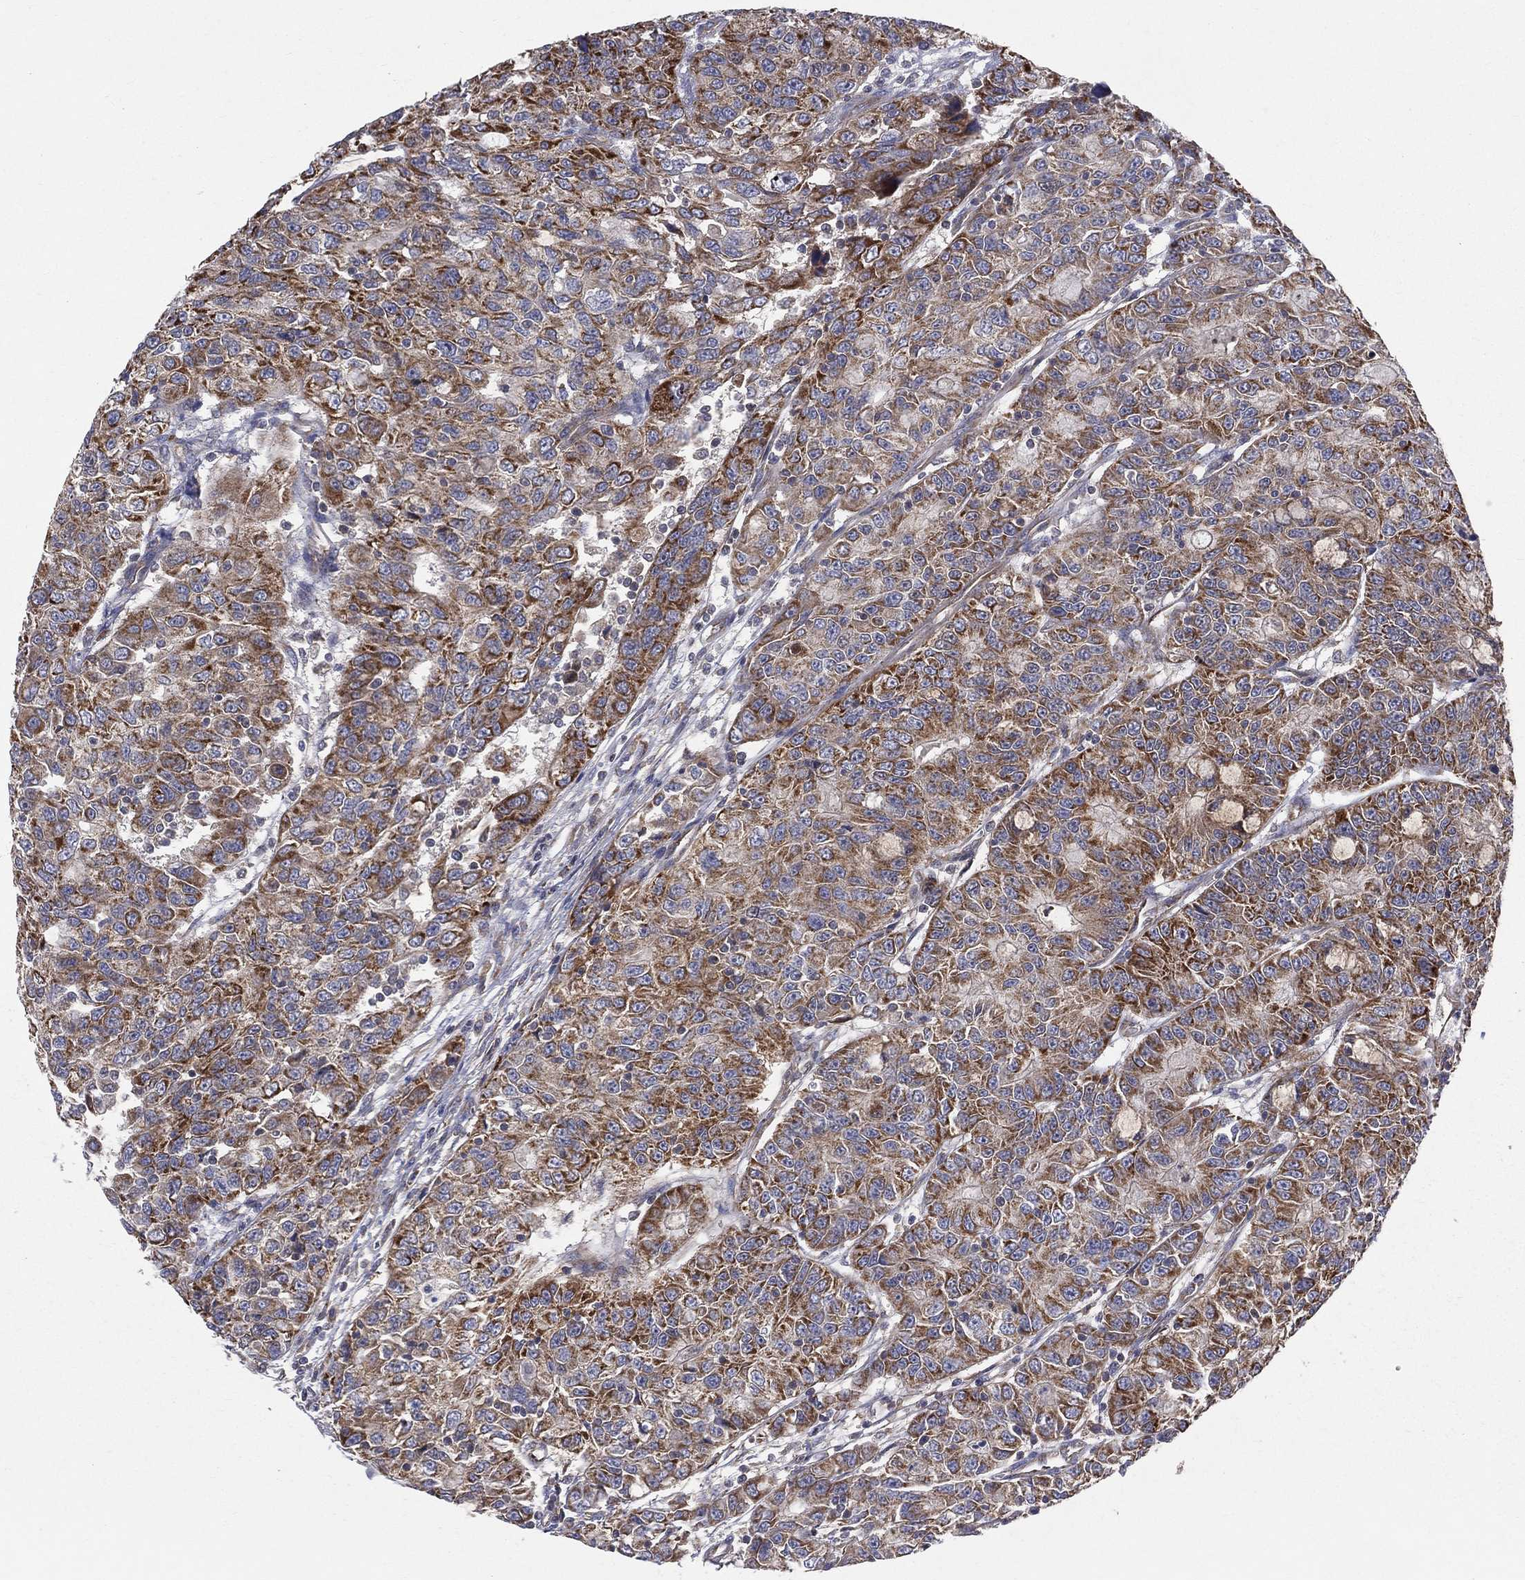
{"staining": {"intensity": "strong", "quantity": ">75%", "location": "cytoplasmic/membranous"}, "tissue": "urothelial cancer", "cell_type": "Tumor cells", "image_type": "cancer", "snomed": [{"axis": "morphology", "description": "Urothelial carcinoma, NOS"}, {"axis": "morphology", "description": "Urothelial carcinoma, High grade"}, {"axis": "topography", "description": "Urinary bladder"}], "caption": "Immunohistochemical staining of high-grade urothelial carcinoma reveals high levels of strong cytoplasmic/membranous staining in about >75% of tumor cells.", "gene": "MIX23", "patient": {"sex": "female", "age": 73}}